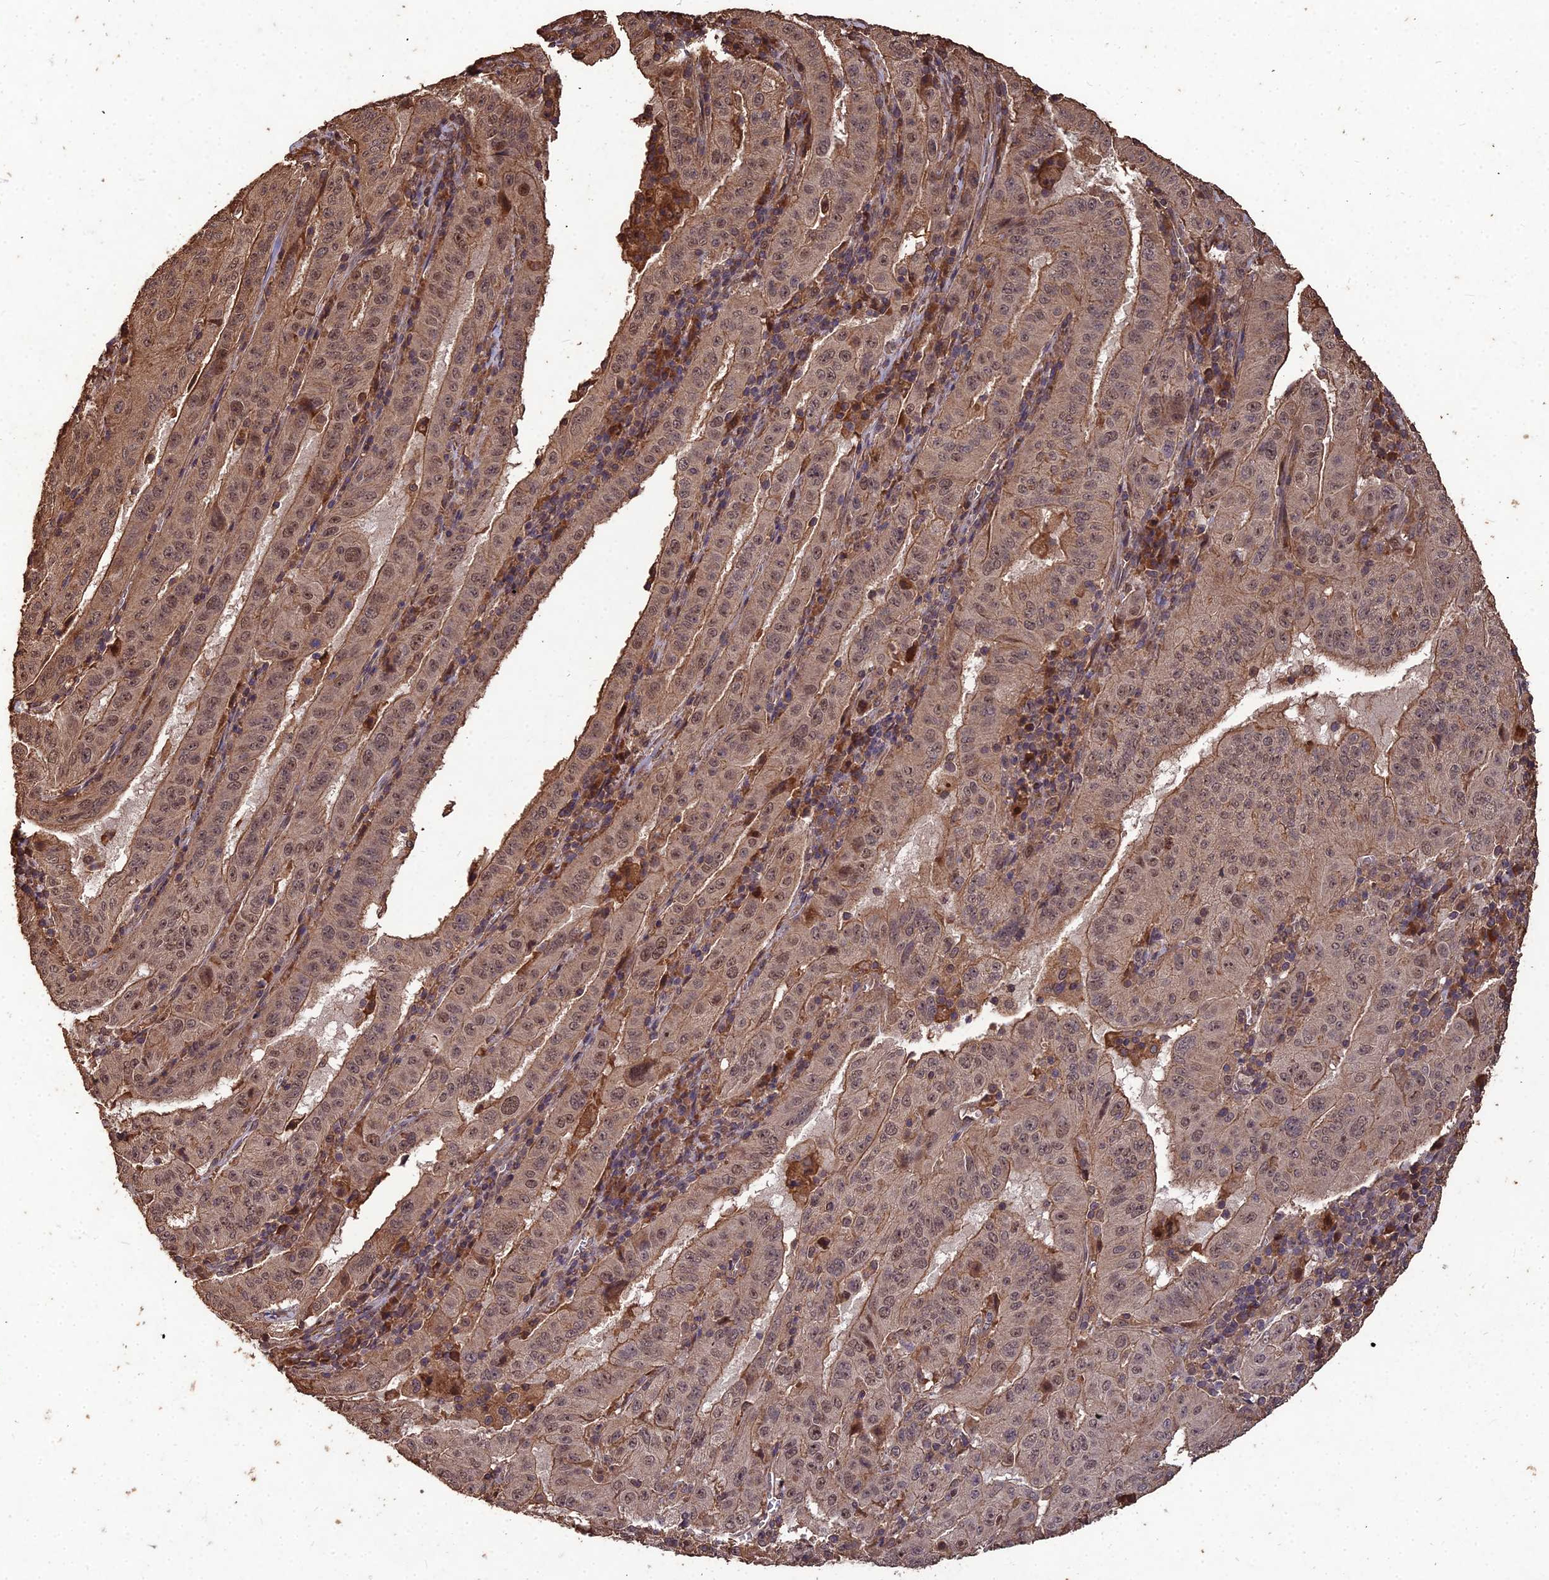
{"staining": {"intensity": "moderate", "quantity": ">75%", "location": "cytoplasmic/membranous,nuclear"}, "tissue": "pancreatic cancer", "cell_type": "Tumor cells", "image_type": "cancer", "snomed": [{"axis": "morphology", "description": "Adenocarcinoma, NOS"}, {"axis": "topography", "description": "Pancreas"}], "caption": "This image demonstrates IHC staining of adenocarcinoma (pancreatic), with medium moderate cytoplasmic/membranous and nuclear staining in approximately >75% of tumor cells.", "gene": "SYMPK", "patient": {"sex": "male", "age": 63}}